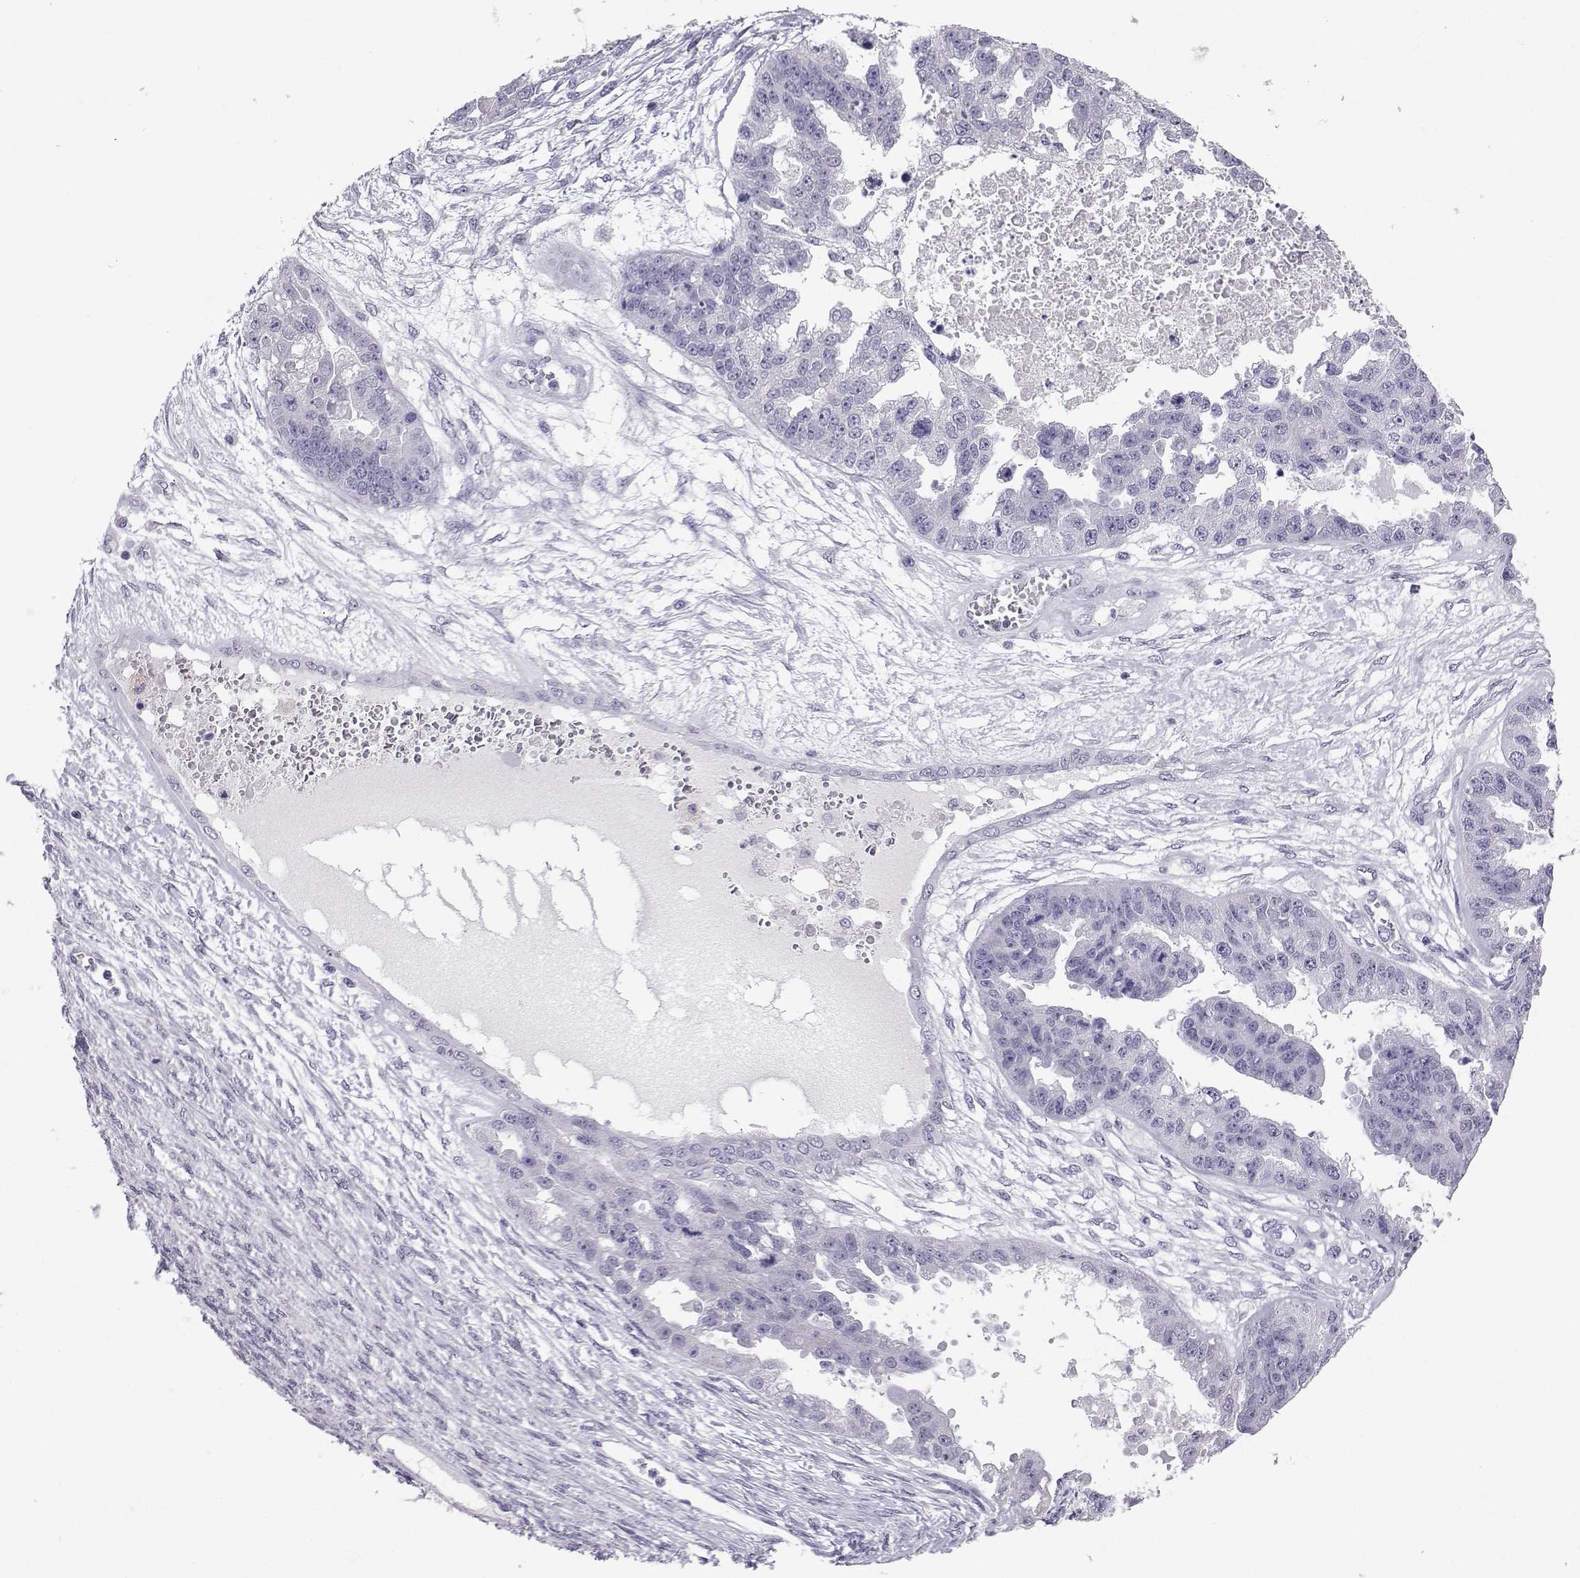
{"staining": {"intensity": "negative", "quantity": "none", "location": "none"}, "tissue": "ovarian cancer", "cell_type": "Tumor cells", "image_type": "cancer", "snomed": [{"axis": "morphology", "description": "Cystadenocarcinoma, serous, NOS"}, {"axis": "topography", "description": "Ovary"}], "caption": "There is no significant positivity in tumor cells of ovarian cancer.", "gene": "TBR1", "patient": {"sex": "female", "age": 58}}